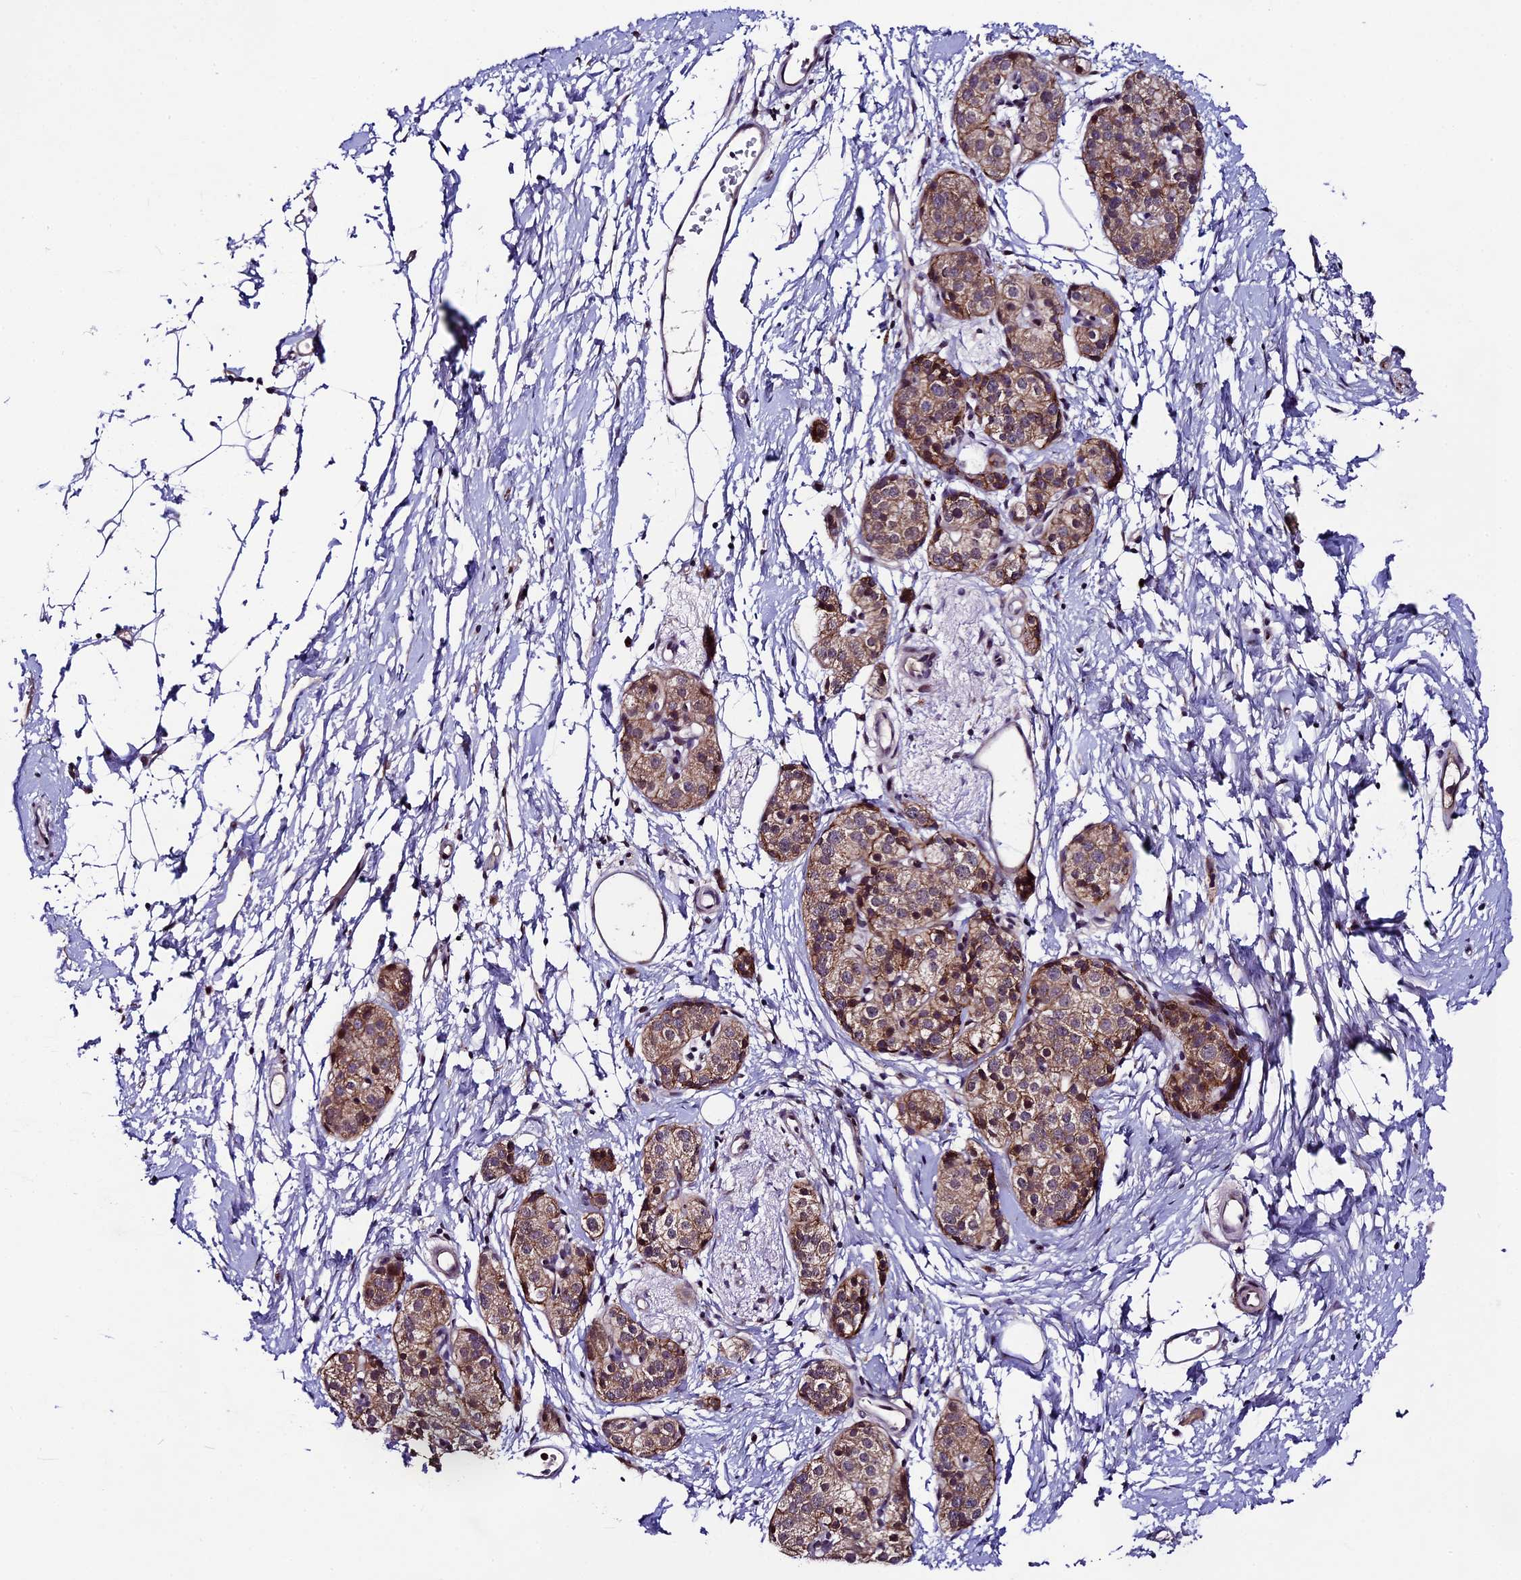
{"staining": {"intensity": "moderate", "quantity": ">75%", "location": "cytoplasmic/membranous"}, "tissue": "pancreatic cancer", "cell_type": "Tumor cells", "image_type": "cancer", "snomed": [{"axis": "morphology", "description": "Adenocarcinoma, NOS"}, {"axis": "topography", "description": "Pancreas"}], "caption": "Immunohistochemistry (IHC) (DAB (3,3'-diaminobenzidine)) staining of human adenocarcinoma (pancreatic) demonstrates moderate cytoplasmic/membranous protein positivity in about >75% of tumor cells.", "gene": "SIPA1L3", "patient": {"sex": "male", "age": 50}}